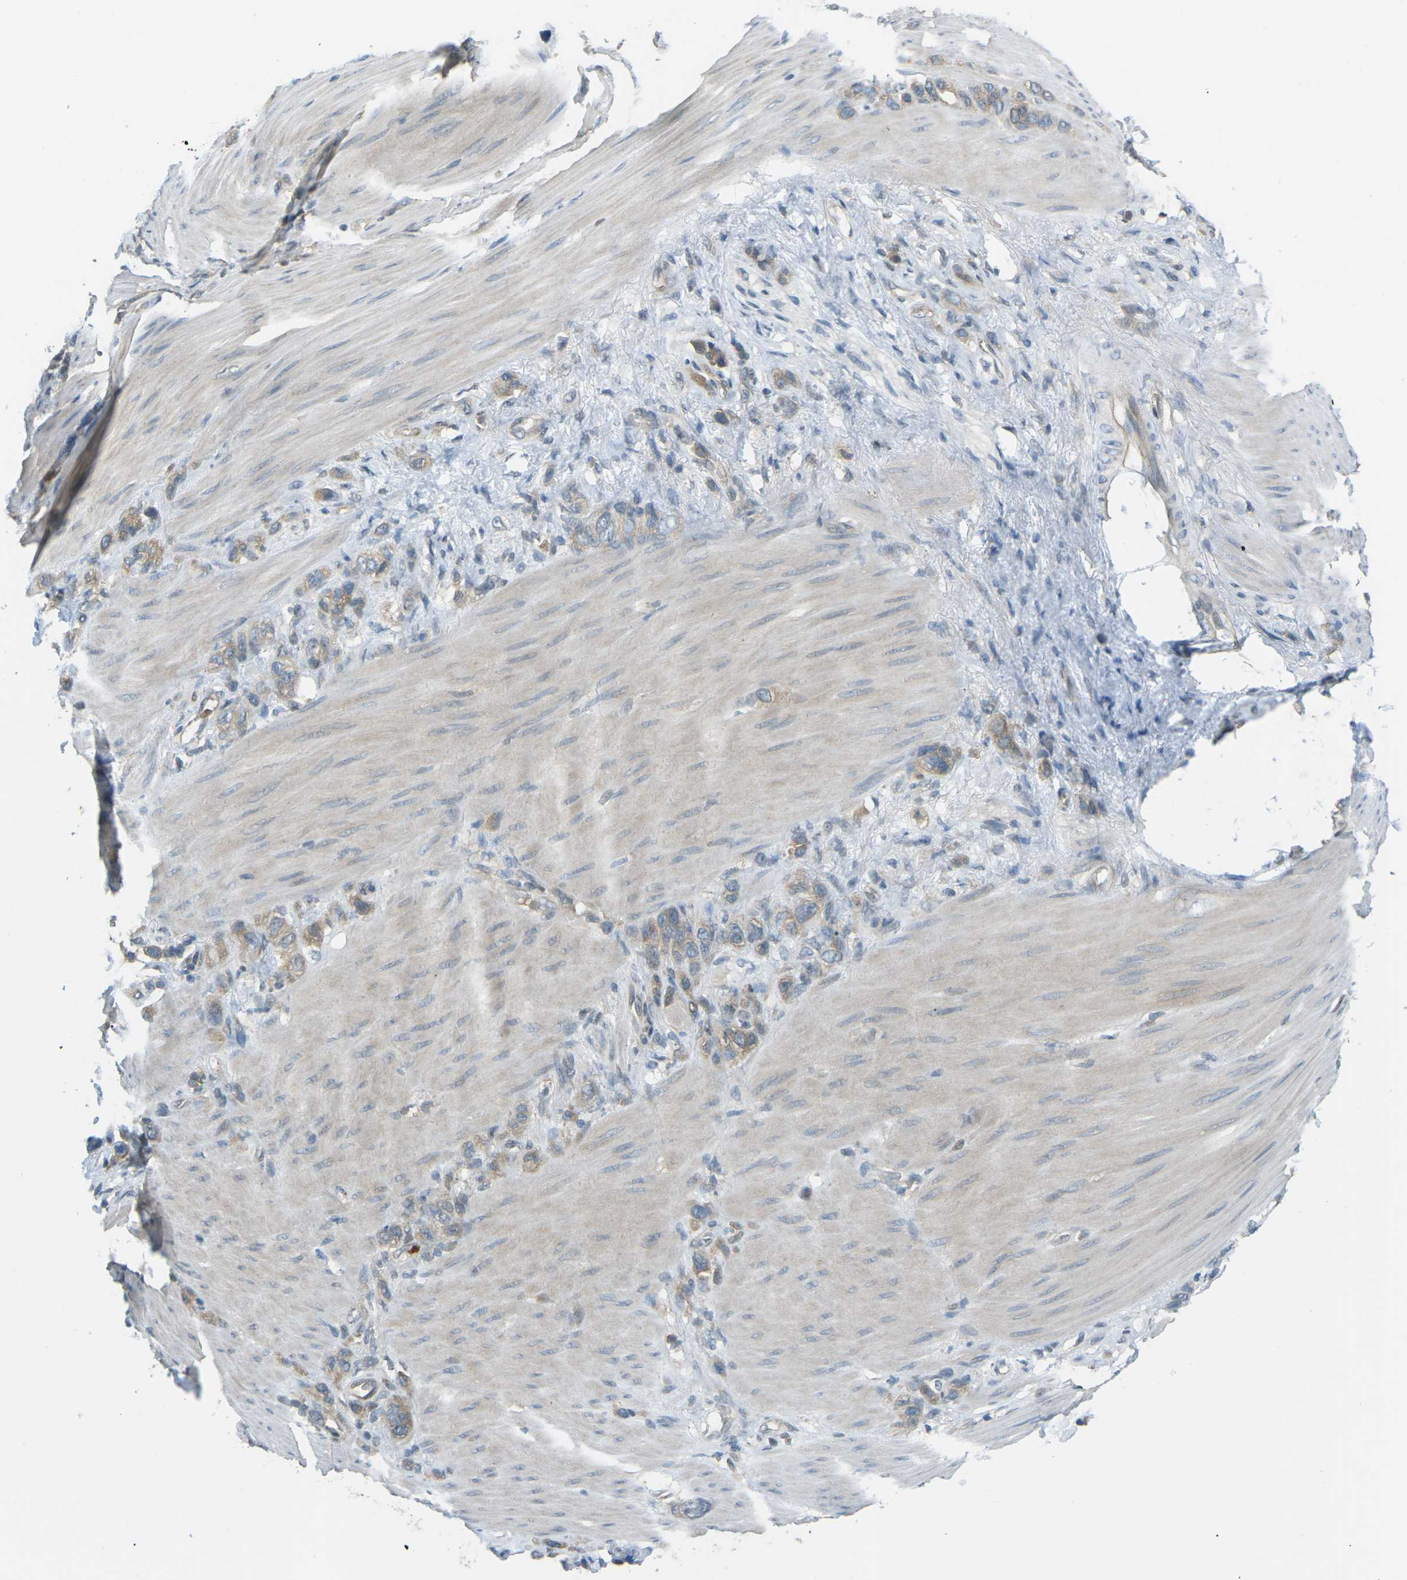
{"staining": {"intensity": "weak", "quantity": ">75%", "location": "cytoplasmic/membranous"}, "tissue": "stomach cancer", "cell_type": "Tumor cells", "image_type": "cancer", "snomed": [{"axis": "morphology", "description": "Adenocarcinoma, NOS"}, {"axis": "morphology", "description": "Adenocarcinoma, High grade"}, {"axis": "topography", "description": "Stomach, upper"}, {"axis": "topography", "description": "Stomach, lower"}], "caption": "Immunohistochemistry photomicrograph of neoplastic tissue: stomach adenocarcinoma stained using IHC reveals low levels of weak protein expression localized specifically in the cytoplasmic/membranous of tumor cells, appearing as a cytoplasmic/membranous brown color.", "gene": "PIEZO2", "patient": {"sex": "female", "age": 65}}